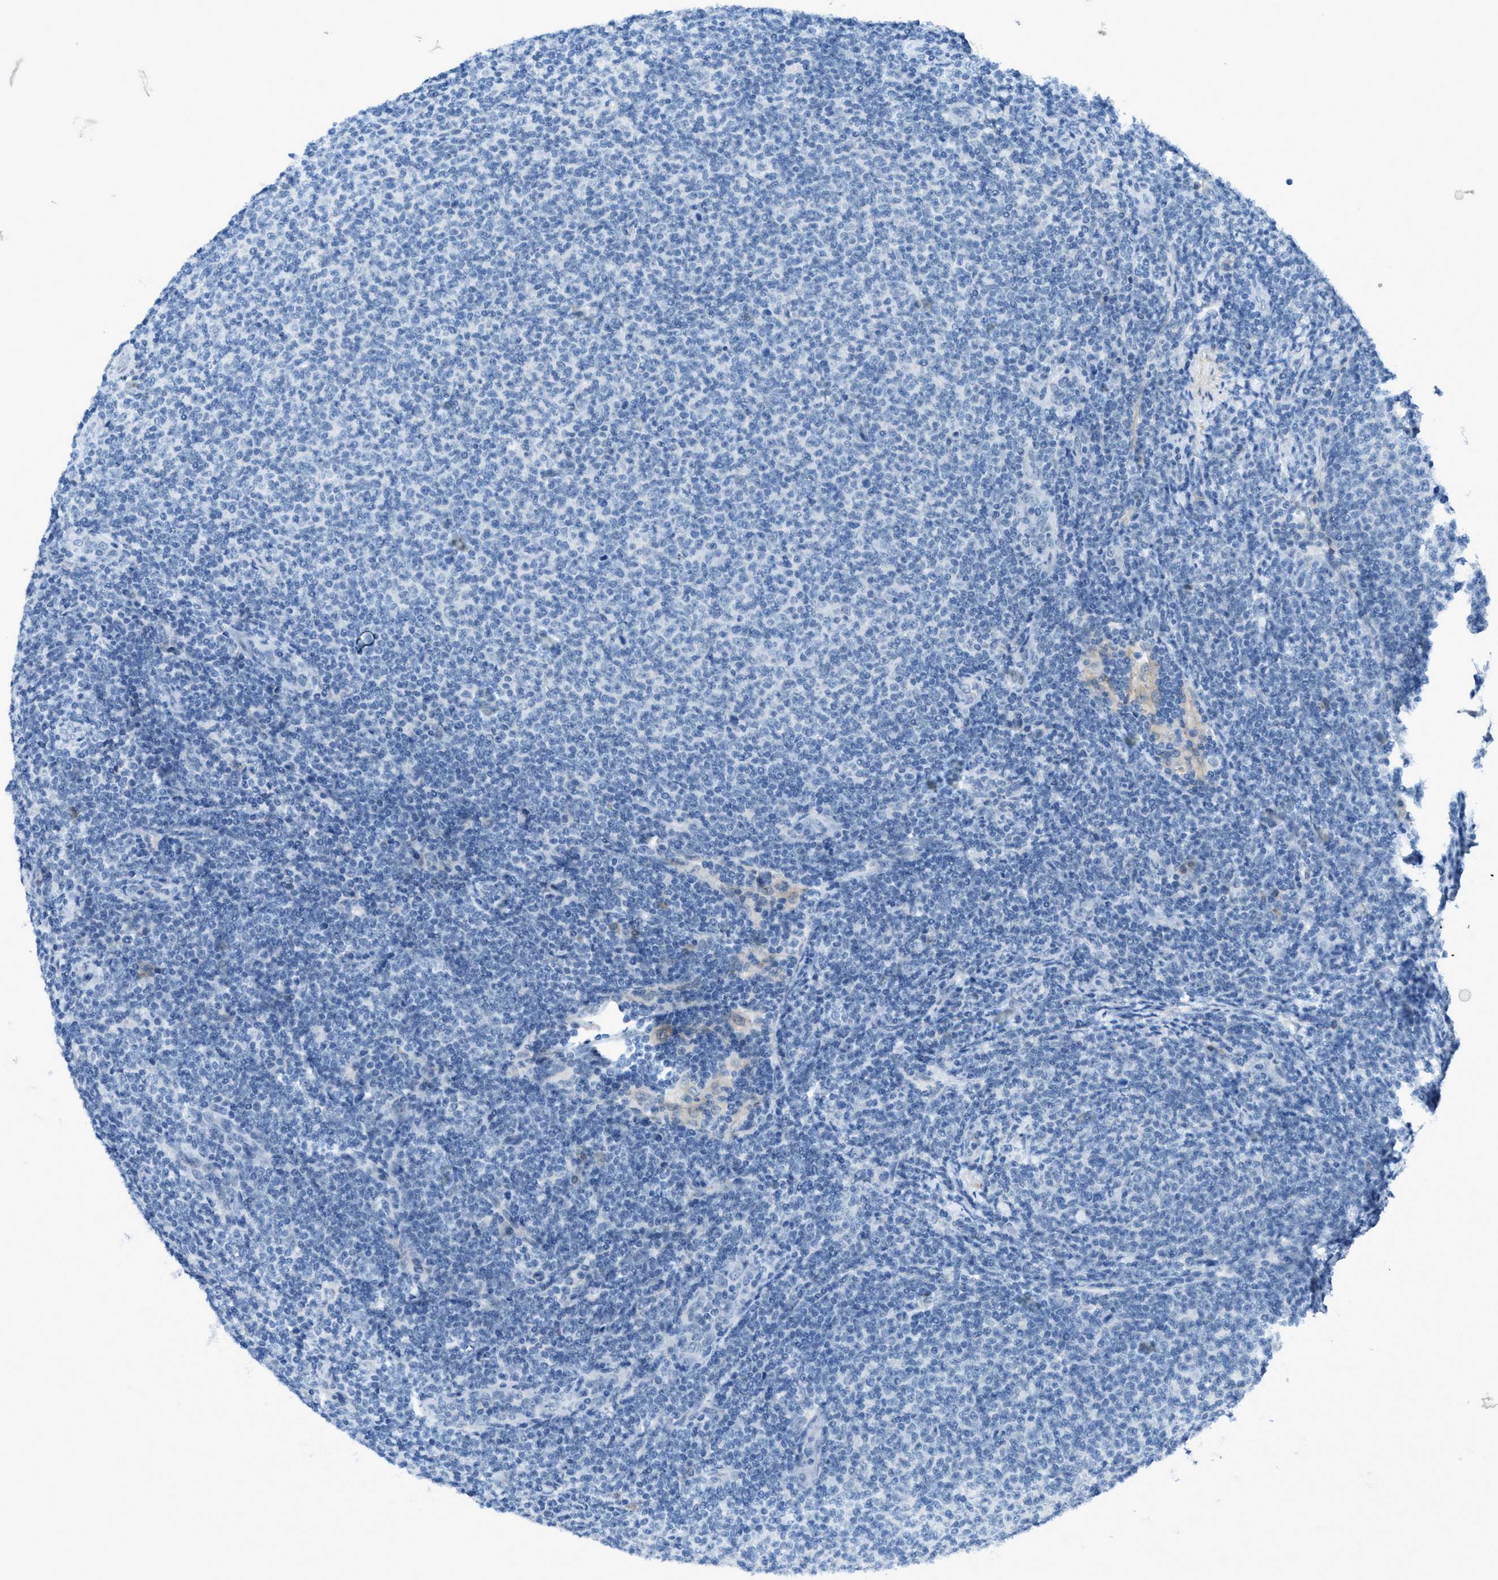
{"staining": {"intensity": "negative", "quantity": "none", "location": "none"}, "tissue": "lymphoma", "cell_type": "Tumor cells", "image_type": "cancer", "snomed": [{"axis": "morphology", "description": "Malignant lymphoma, non-Hodgkin's type, Low grade"}, {"axis": "topography", "description": "Lymph node"}], "caption": "Immunohistochemical staining of low-grade malignant lymphoma, non-Hodgkin's type displays no significant positivity in tumor cells.", "gene": "KLHL8", "patient": {"sex": "male", "age": 66}}